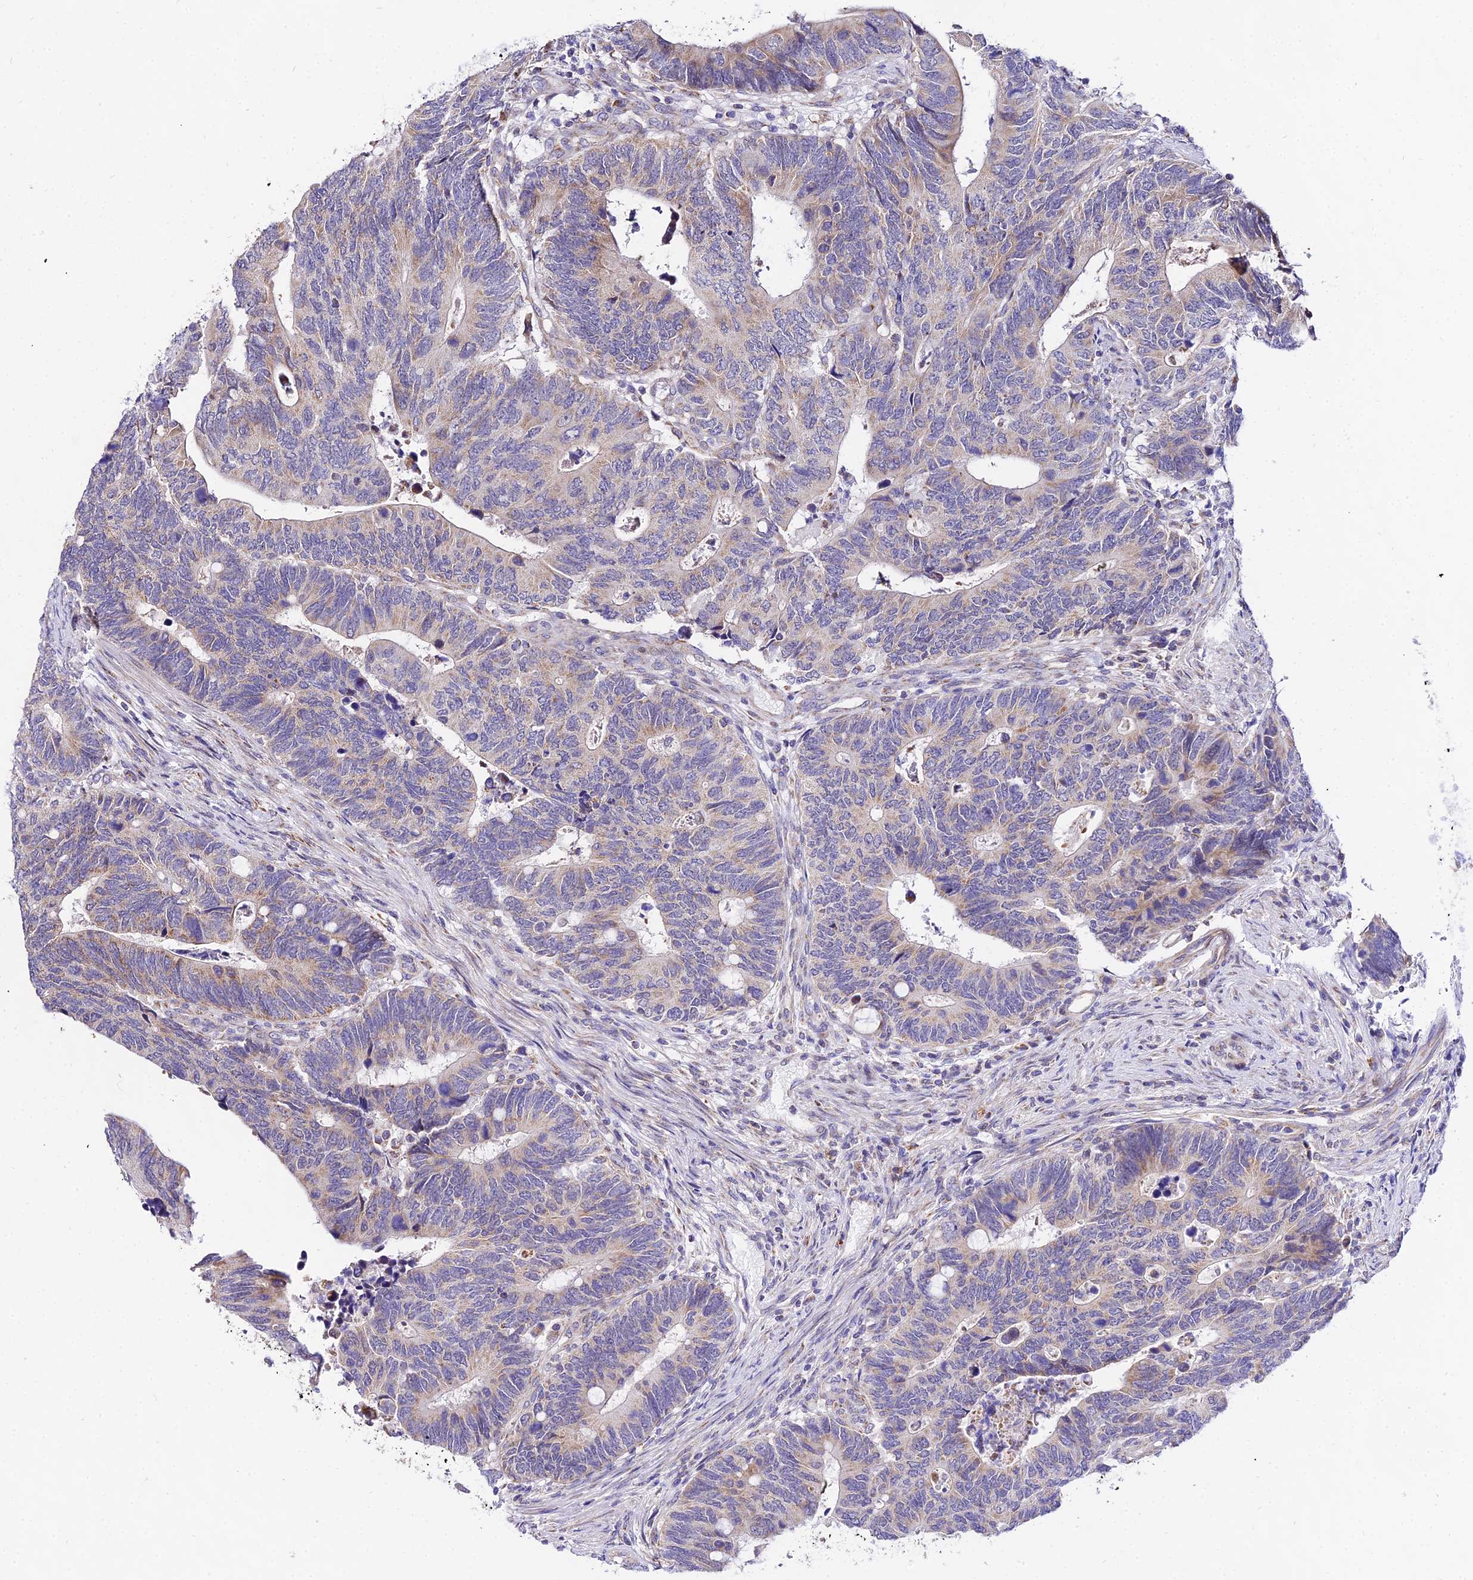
{"staining": {"intensity": "weak", "quantity": "25%-75%", "location": "cytoplasmic/membranous"}, "tissue": "colorectal cancer", "cell_type": "Tumor cells", "image_type": "cancer", "snomed": [{"axis": "morphology", "description": "Adenocarcinoma, NOS"}, {"axis": "topography", "description": "Colon"}], "caption": "Human adenocarcinoma (colorectal) stained with a protein marker exhibits weak staining in tumor cells.", "gene": "ATP5PB", "patient": {"sex": "male", "age": 87}}